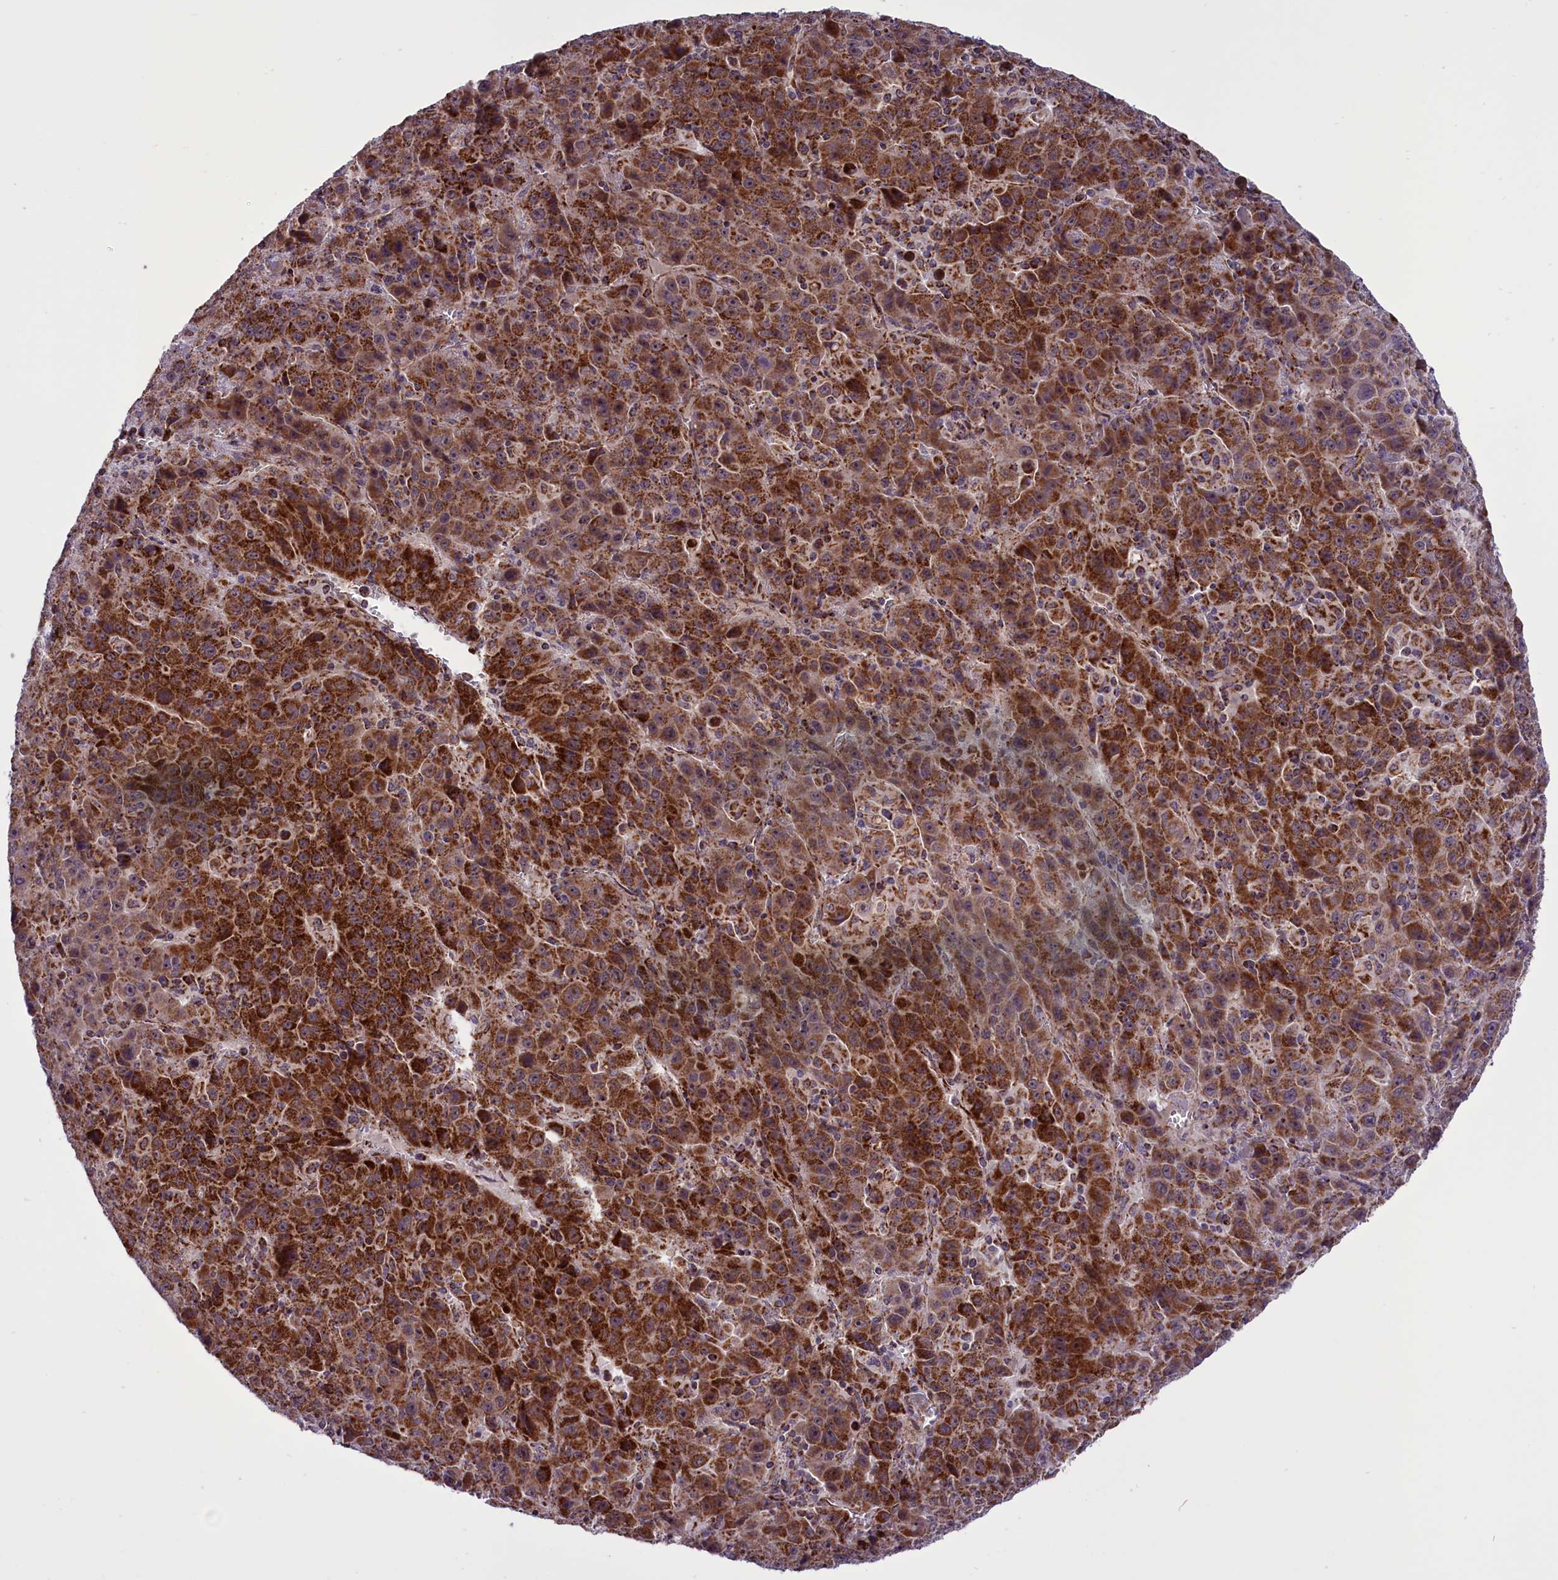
{"staining": {"intensity": "strong", "quantity": ">75%", "location": "cytoplasmic/membranous"}, "tissue": "liver cancer", "cell_type": "Tumor cells", "image_type": "cancer", "snomed": [{"axis": "morphology", "description": "Carcinoma, Hepatocellular, NOS"}, {"axis": "topography", "description": "Liver"}], "caption": "Protein staining shows strong cytoplasmic/membranous positivity in approximately >75% of tumor cells in liver hepatocellular carcinoma.", "gene": "NDUFS5", "patient": {"sex": "female", "age": 53}}